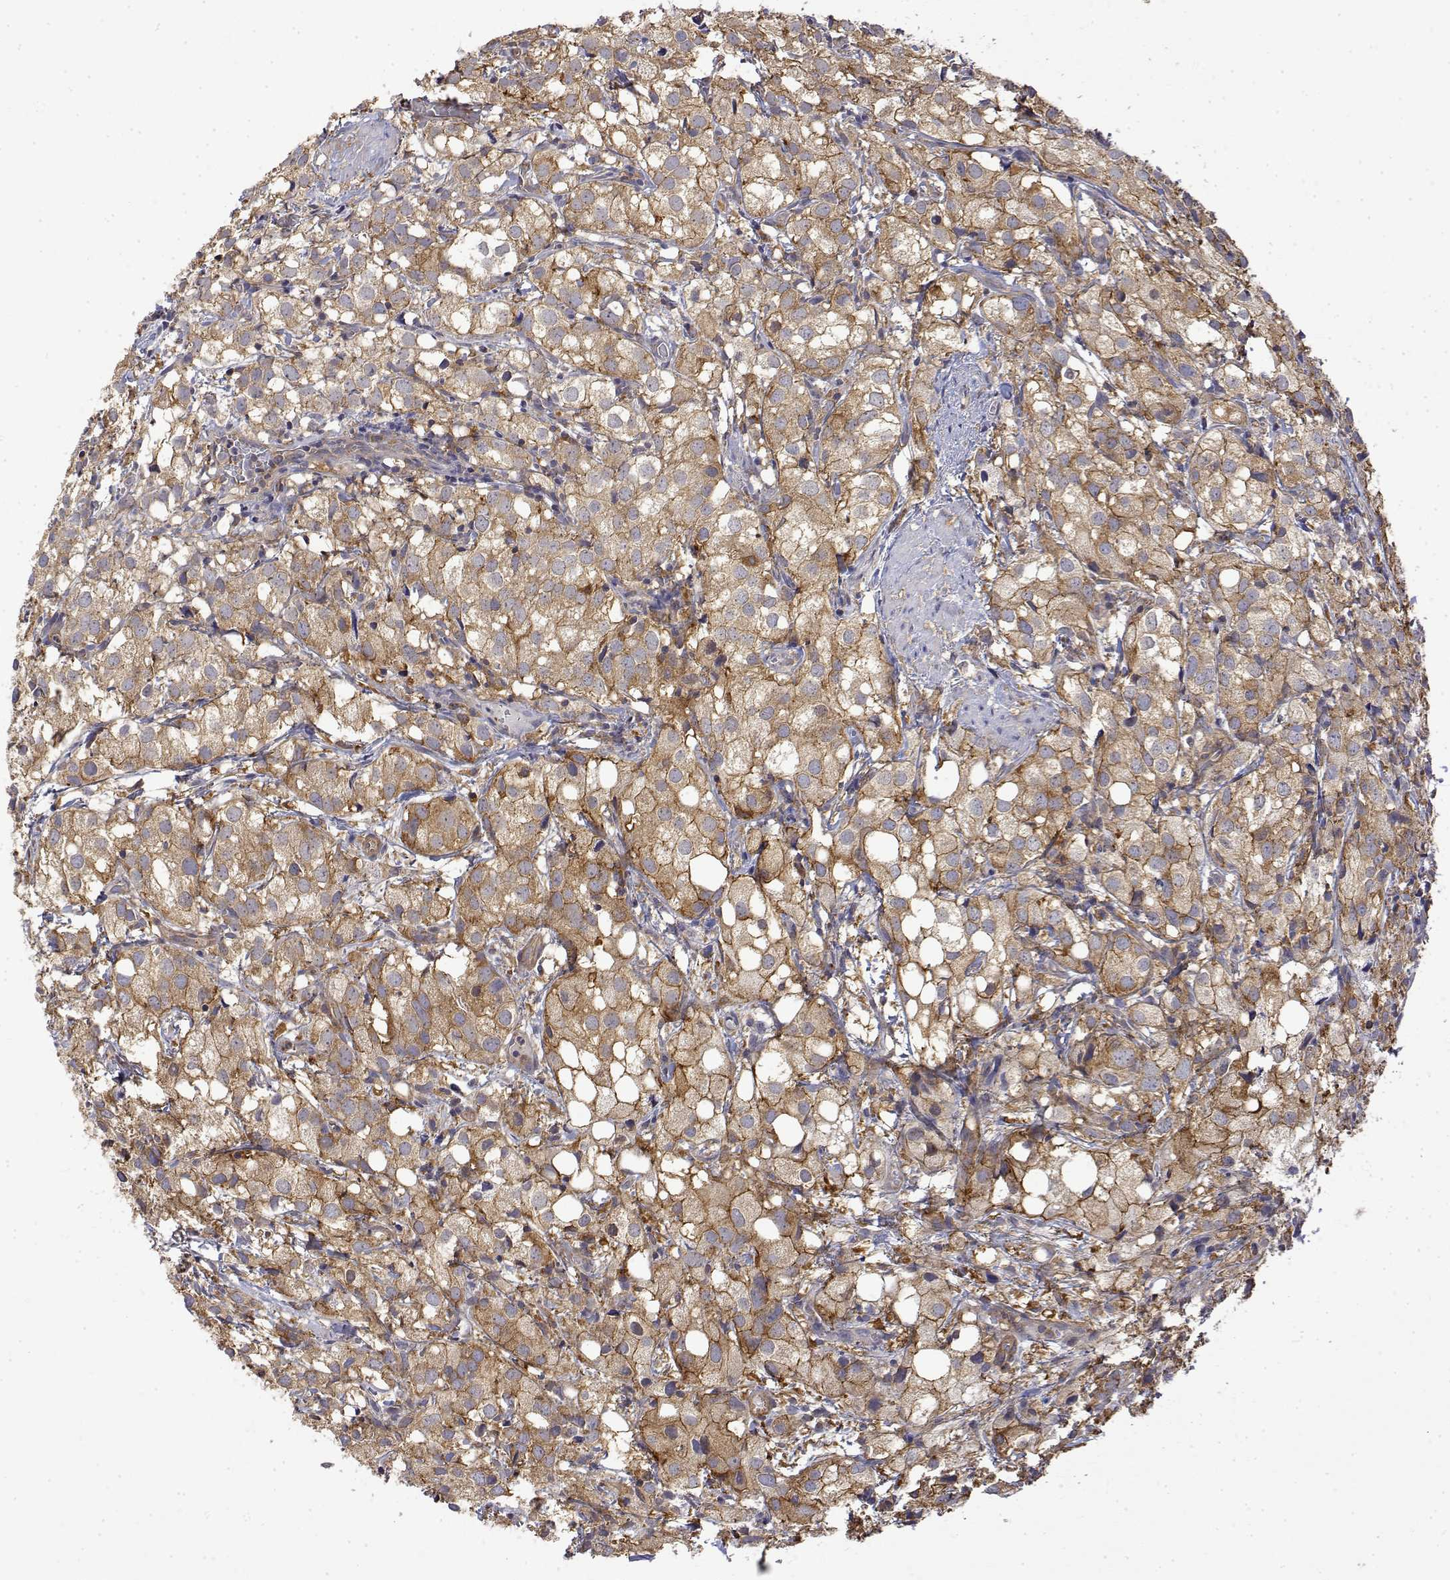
{"staining": {"intensity": "moderate", "quantity": ">75%", "location": "cytoplasmic/membranous"}, "tissue": "prostate cancer", "cell_type": "Tumor cells", "image_type": "cancer", "snomed": [{"axis": "morphology", "description": "Adenocarcinoma, High grade"}, {"axis": "topography", "description": "Prostate"}], "caption": "There is medium levels of moderate cytoplasmic/membranous staining in tumor cells of prostate high-grade adenocarcinoma, as demonstrated by immunohistochemical staining (brown color).", "gene": "PACSIN2", "patient": {"sex": "male", "age": 86}}